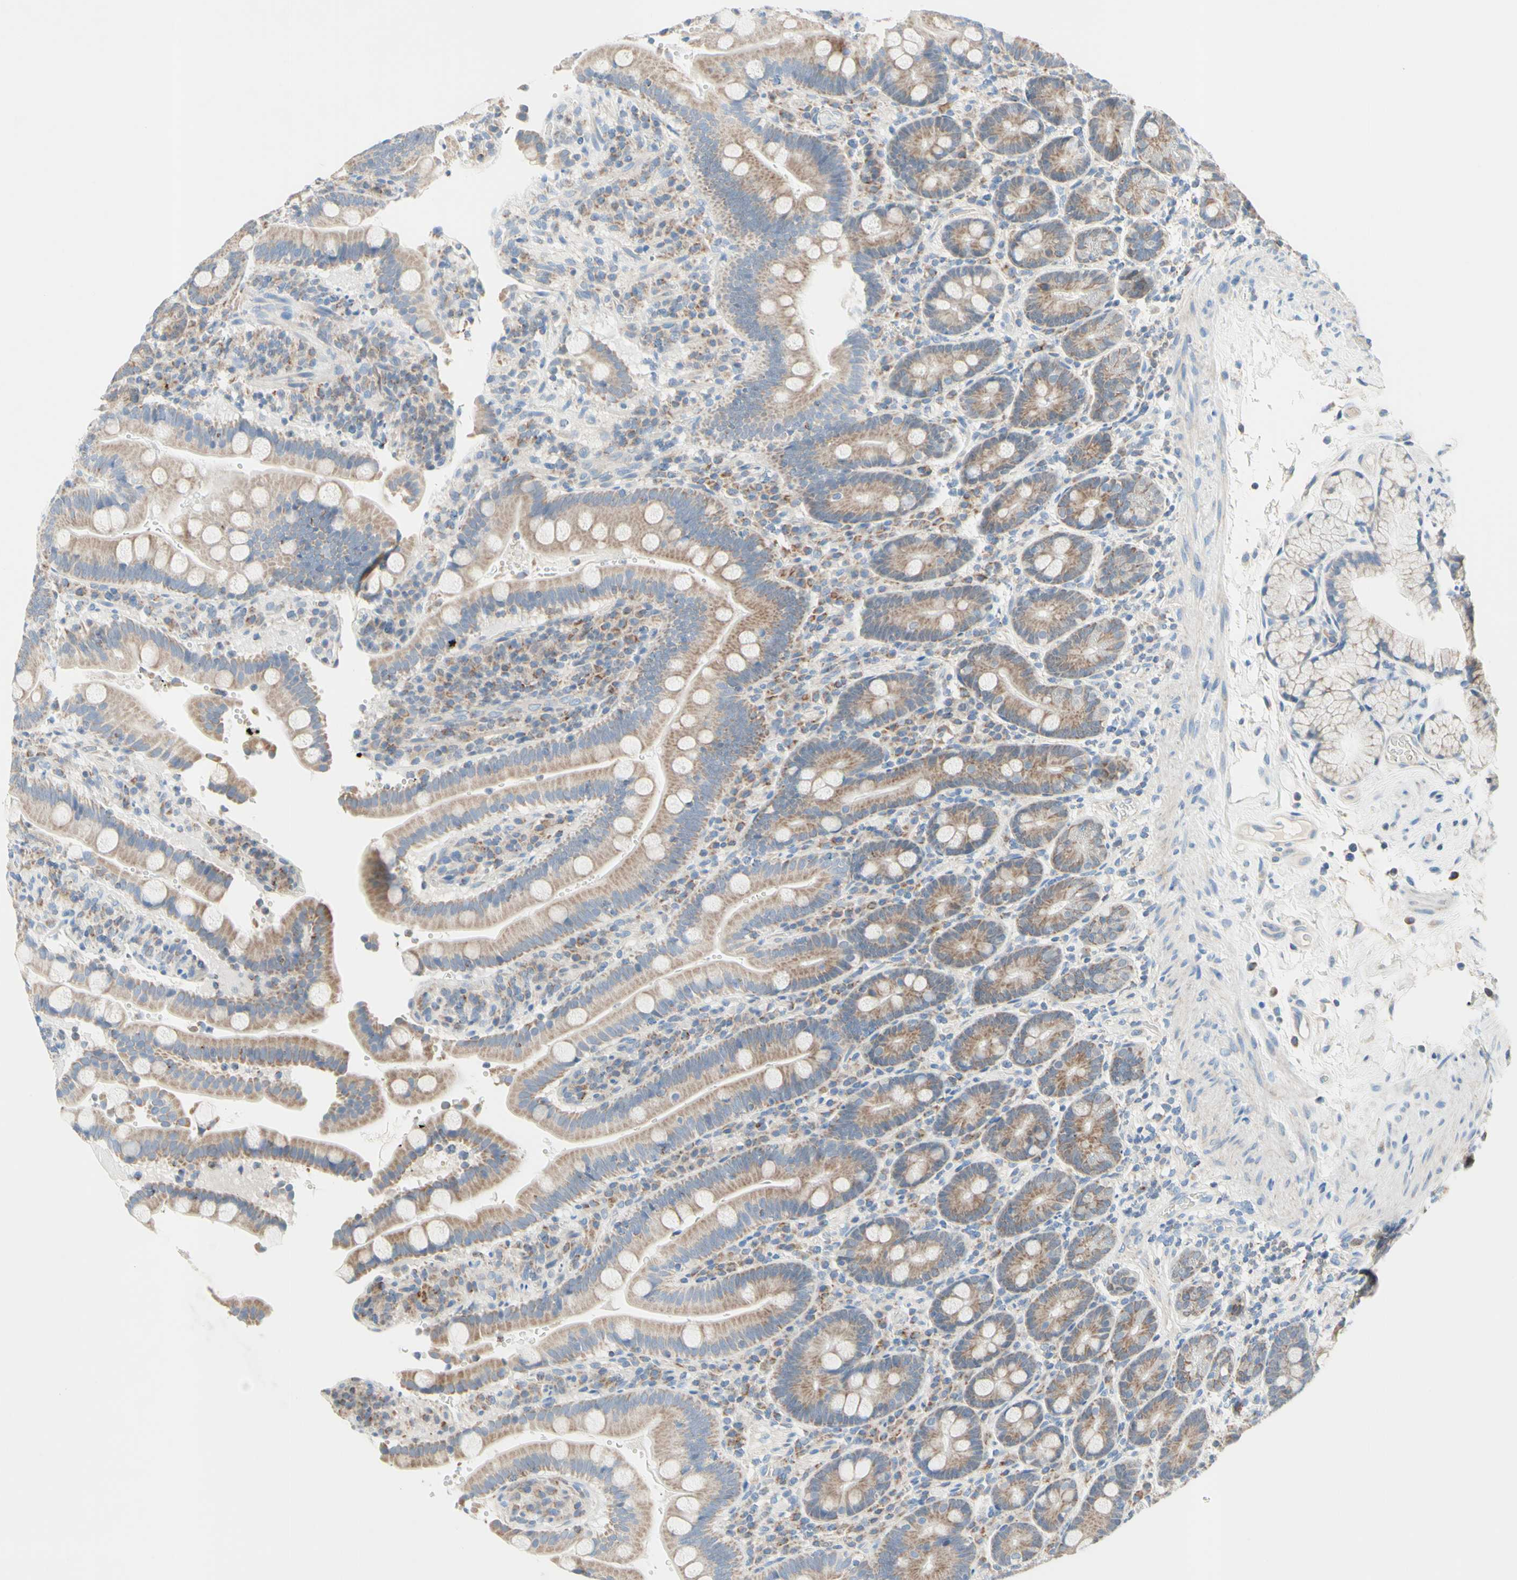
{"staining": {"intensity": "weak", "quantity": ">75%", "location": "cytoplasmic/membranous"}, "tissue": "duodenum", "cell_type": "Glandular cells", "image_type": "normal", "snomed": [{"axis": "morphology", "description": "Normal tissue, NOS"}, {"axis": "topography", "description": "Small intestine, NOS"}], "caption": "IHC image of unremarkable human duodenum stained for a protein (brown), which exhibits low levels of weak cytoplasmic/membranous positivity in approximately >75% of glandular cells.", "gene": "MFF", "patient": {"sex": "female", "age": 71}}